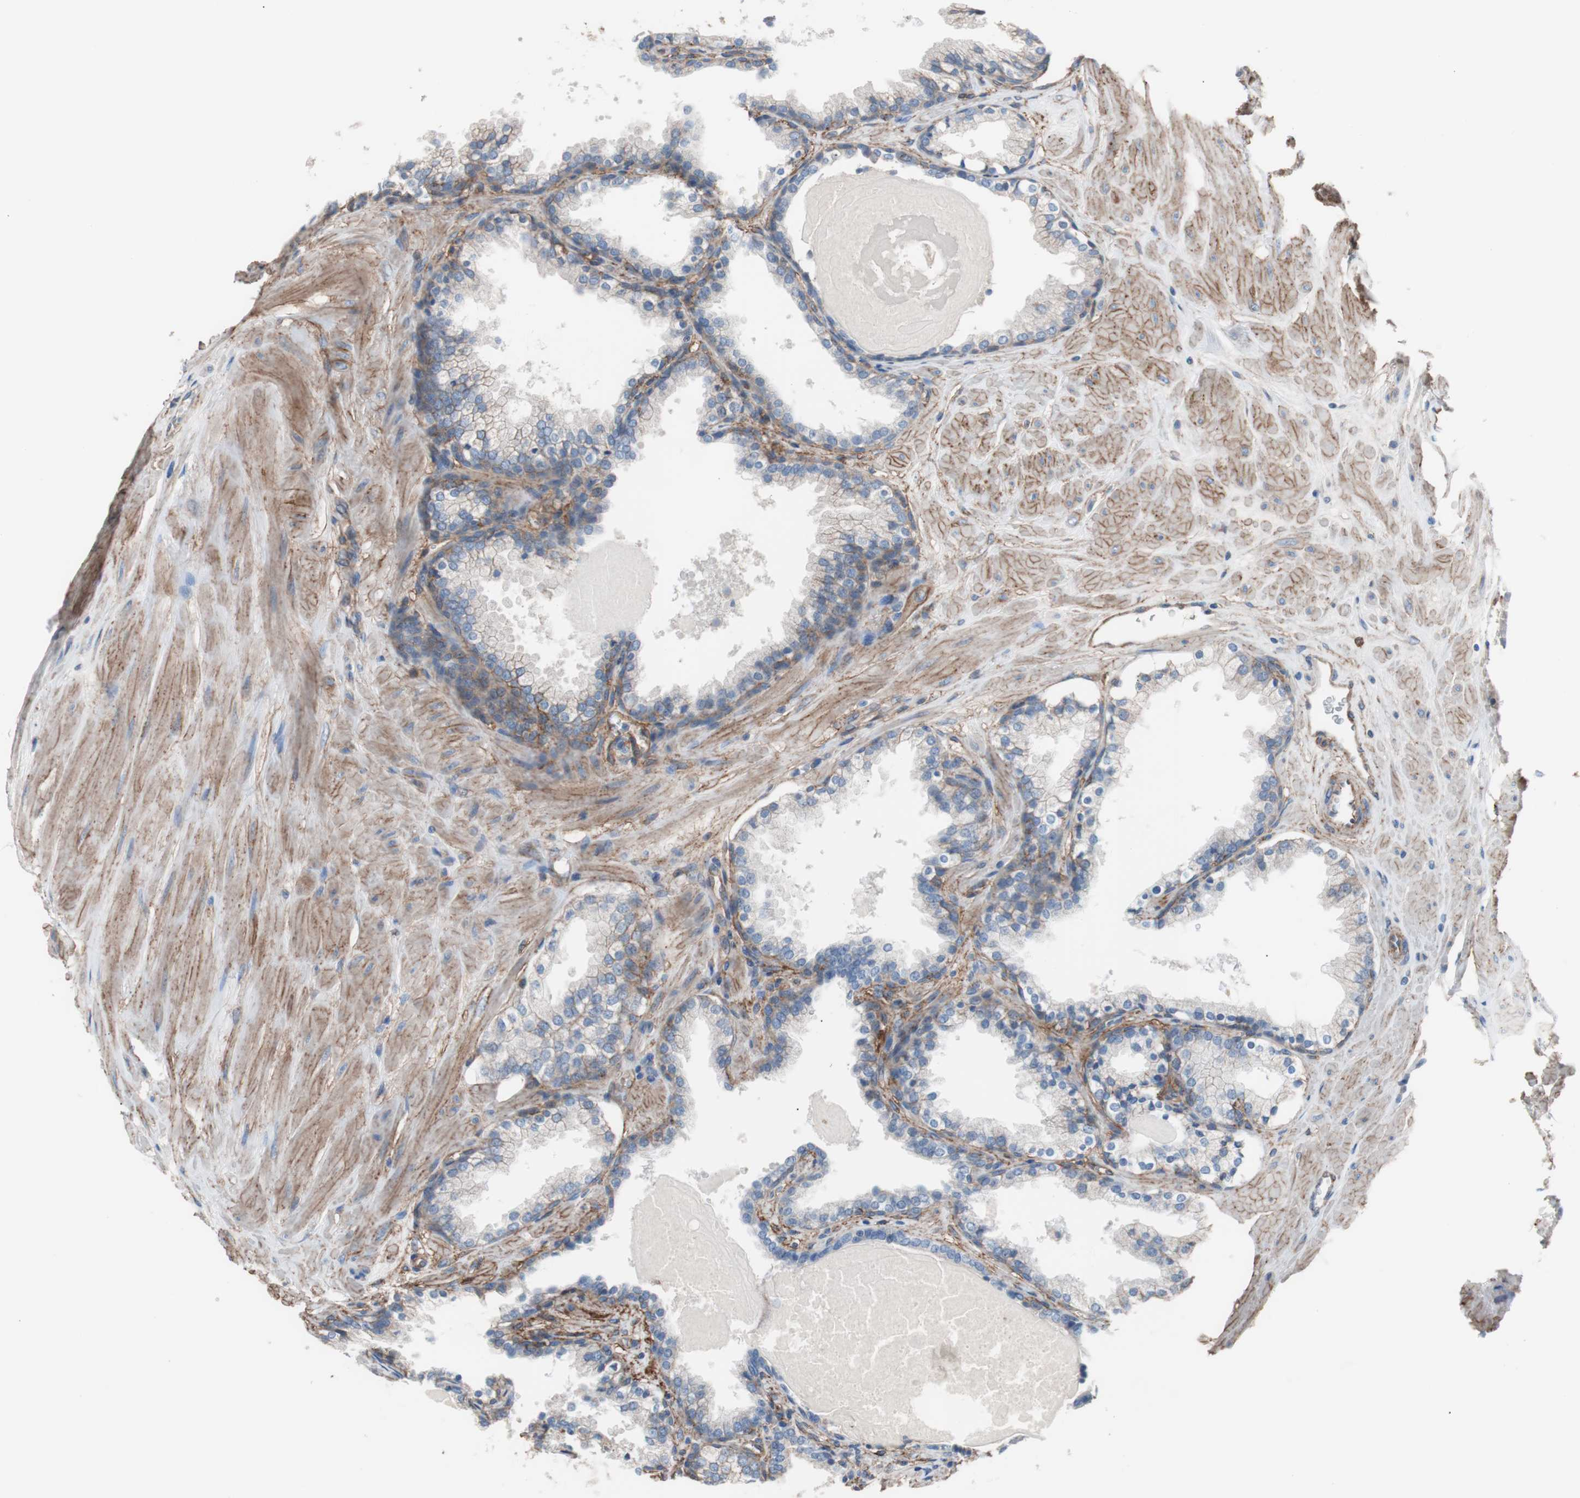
{"staining": {"intensity": "moderate", "quantity": ">75%", "location": "cytoplasmic/membranous"}, "tissue": "prostate", "cell_type": "Glandular cells", "image_type": "normal", "snomed": [{"axis": "morphology", "description": "Normal tissue, NOS"}, {"axis": "topography", "description": "Prostate"}], "caption": "Glandular cells reveal medium levels of moderate cytoplasmic/membranous expression in approximately >75% of cells in unremarkable human prostate. (IHC, brightfield microscopy, high magnification).", "gene": "CD81", "patient": {"sex": "male", "age": 51}}